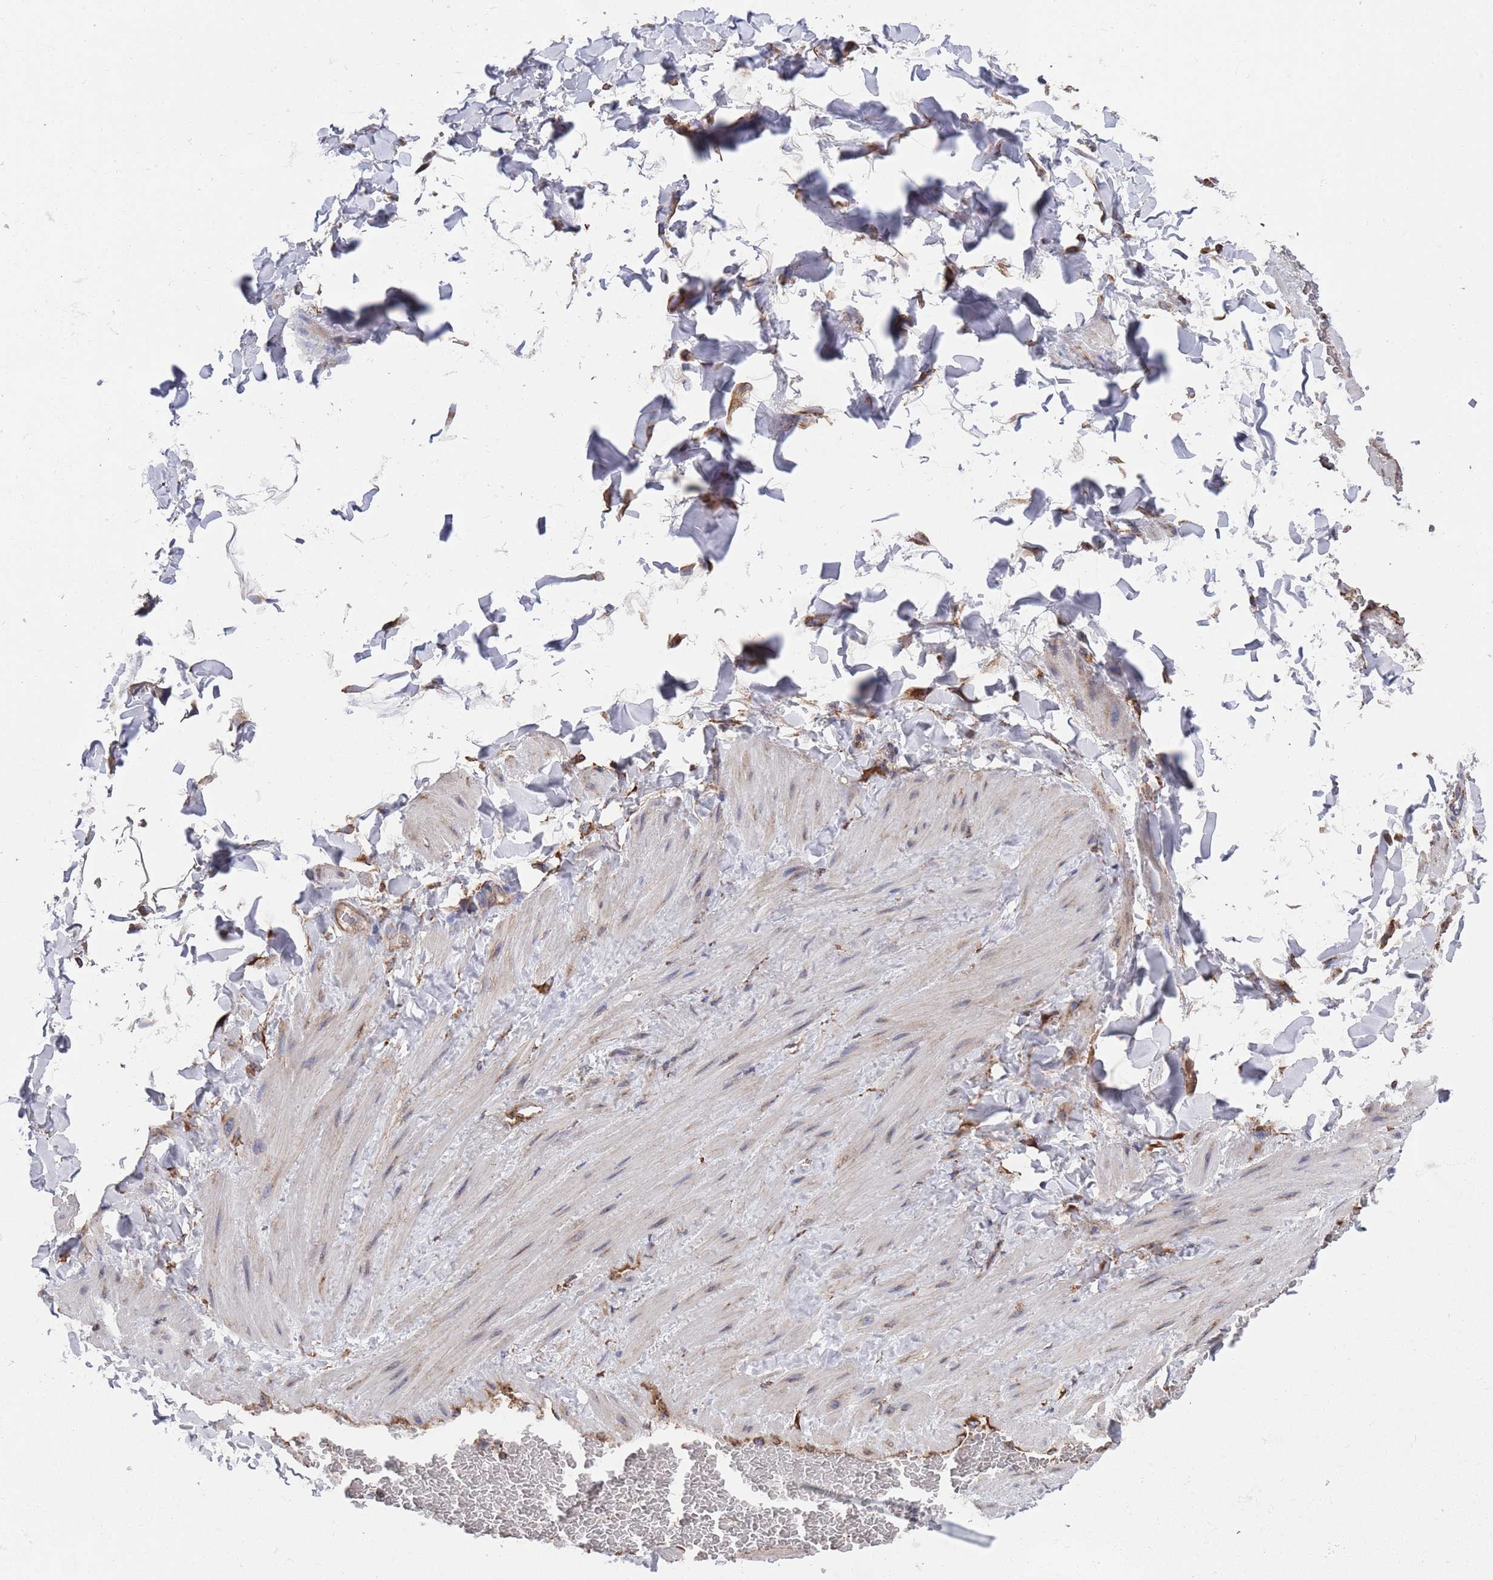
{"staining": {"intensity": "negative", "quantity": "none", "location": "none"}, "tissue": "adipose tissue", "cell_type": "Adipocytes", "image_type": "normal", "snomed": [{"axis": "morphology", "description": "Normal tissue, NOS"}, {"axis": "topography", "description": "Soft tissue"}, {"axis": "topography", "description": "Vascular tissue"}], "caption": "The histopathology image exhibits no staining of adipocytes in unremarkable adipose tissue.", "gene": "GID8", "patient": {"sex": "male", "age": 54}}